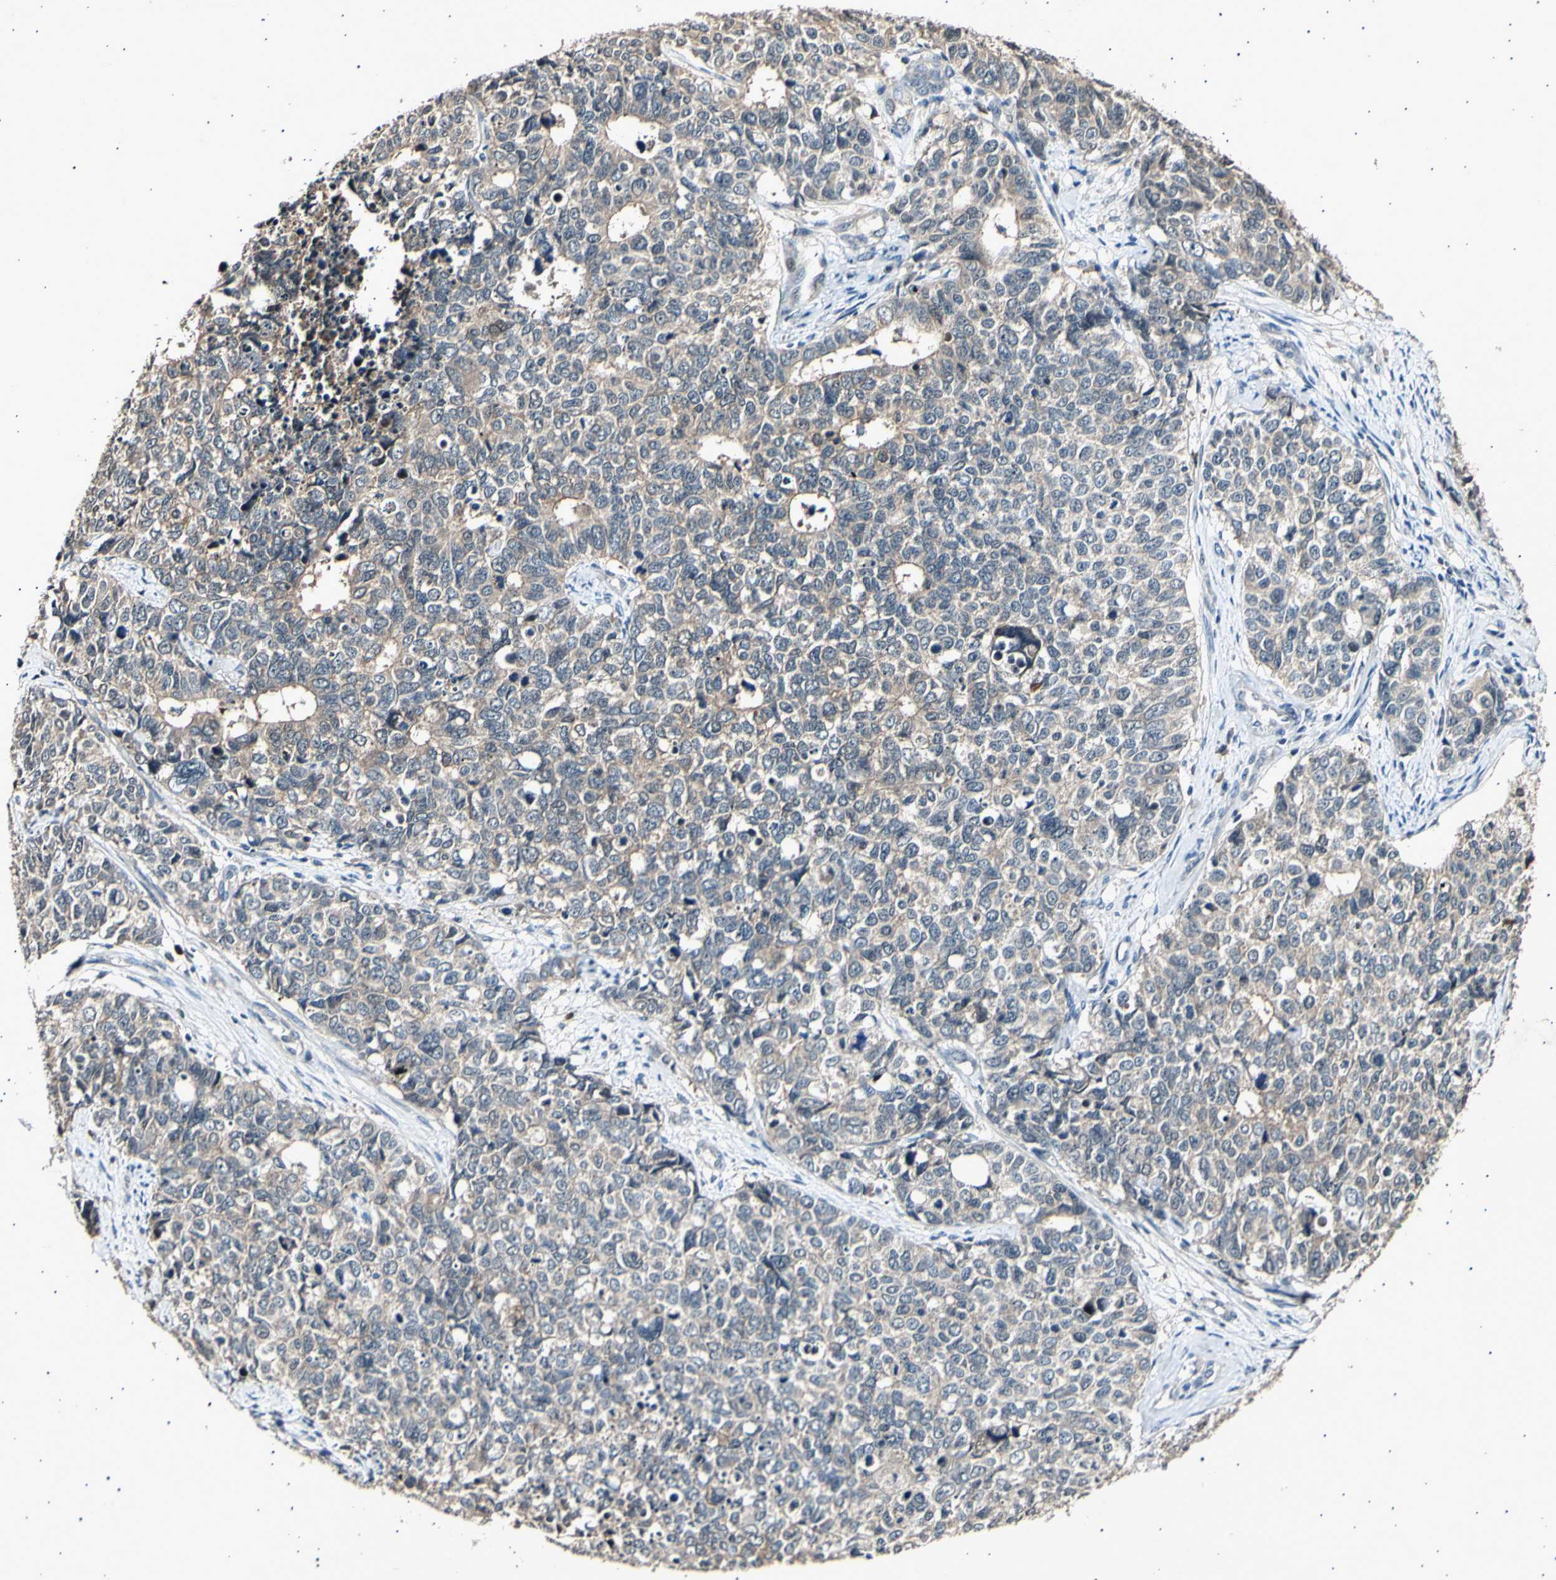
{"staining": {"intensity": "weak", "quantity": ">75%", "location": "cytoplasmic/membranous"}, "tissue": "cervical cancer", "cell_type": "Tumor cells", "image_type": "cancer", "snomed": [{"axis": "morphology", "description": "Squamous cell carcinoma, NOS"}, {"axis": "topography", "description": "Cervix"}], "caption": "About >75% of tumor cells in squamous cell carcinoma (cervical) display weak cytoplasmic/membranous protein staining as visualized by brown immunohistochemical staining.", "gene": "ADCY3", "patient": {"sex": "female", "age": 63}}